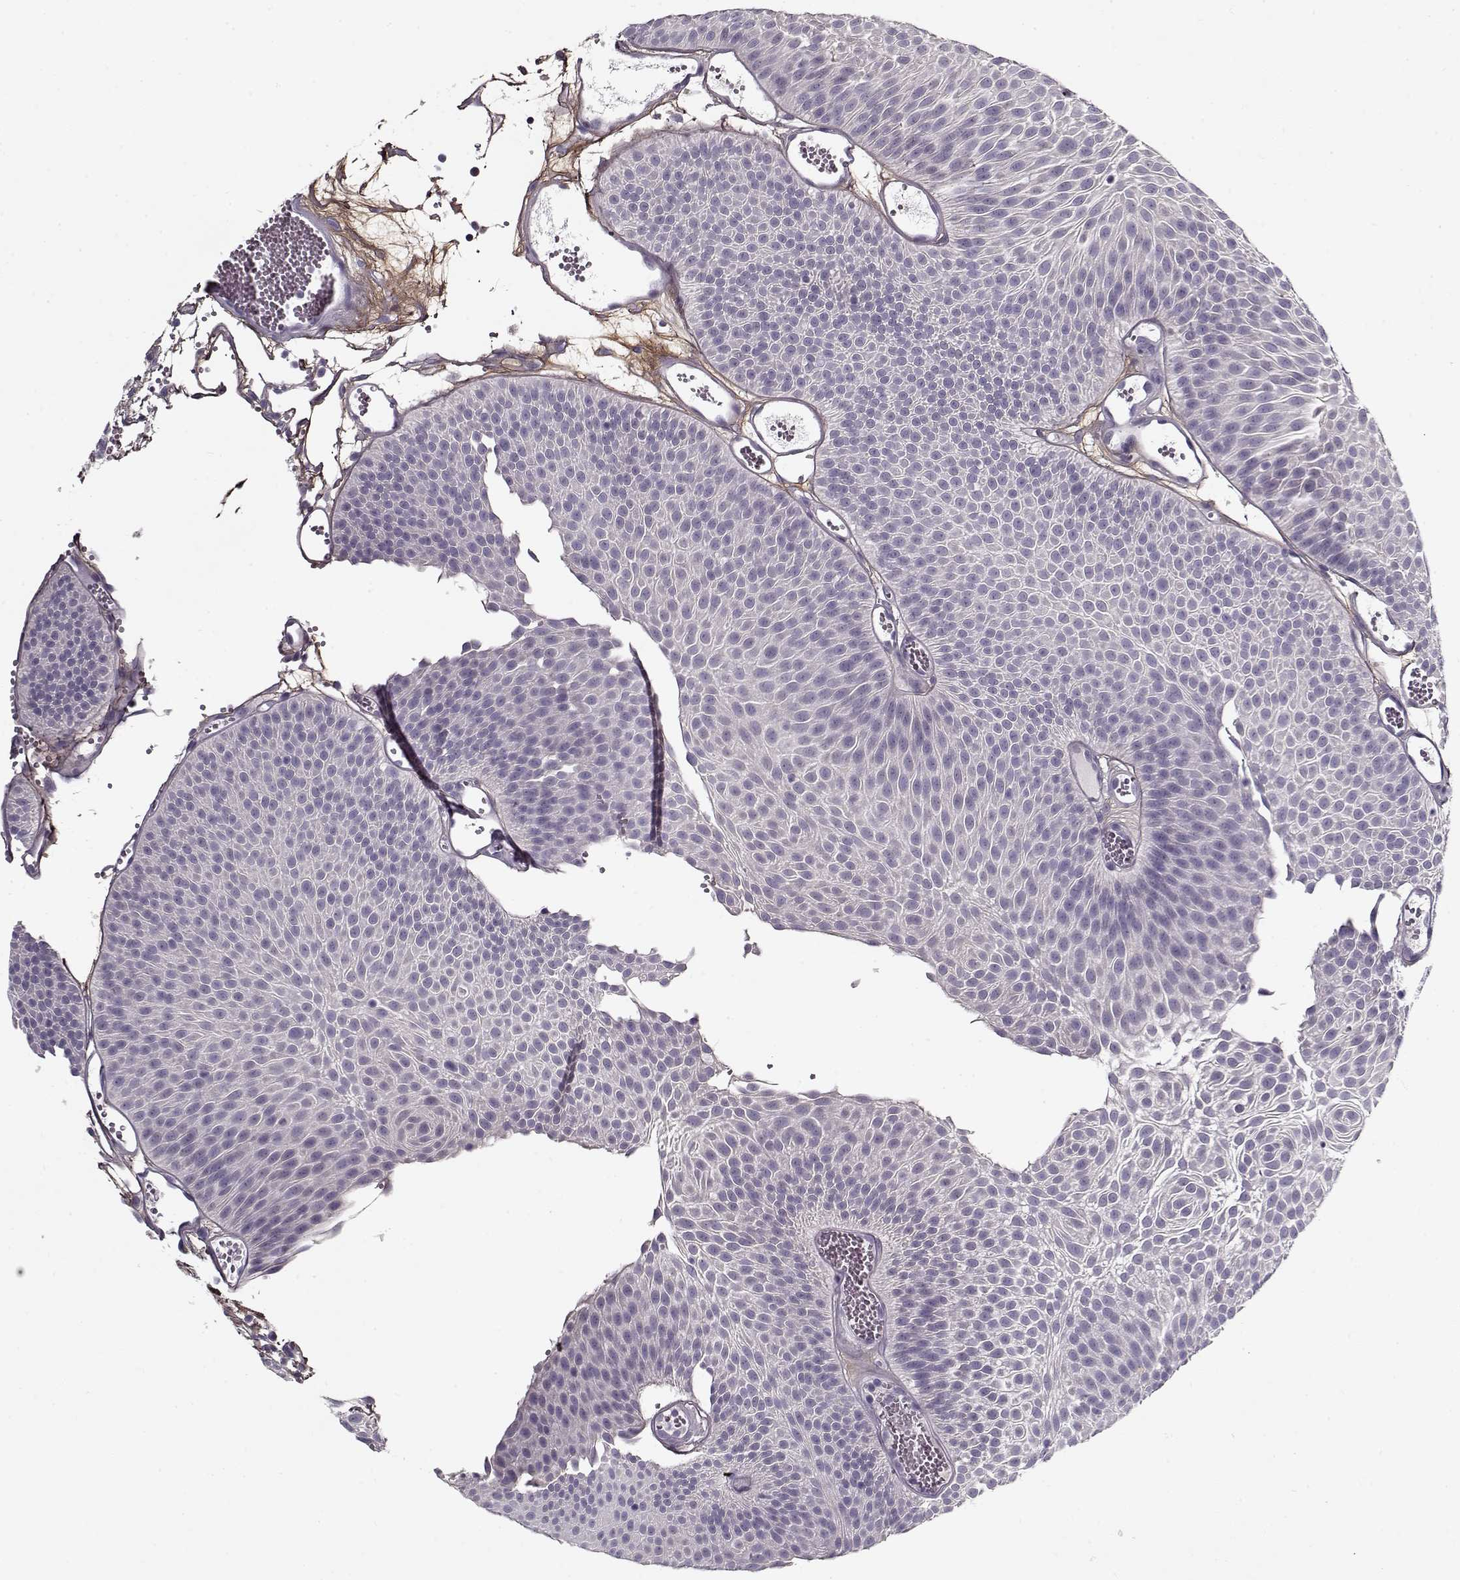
{"staining": {"intensity": "negative", "quantity": "none", "location": "none"}, "tissue": "urothelial cancer", "cell_type": "Tumor cells", "image_type": "cancer", "snomed": [{"axis": "morphology", "description": "Urothelial carcinoma, Low grade"}, {"axis": "topography", "description": "Urinary bladder"}], "caption": "Photomicrograph shows no protein positivity in tumor cells of low-grade urothelial carcinoma tissue.", "gene": "LUM", "patient": {"sex": "male", "age": 52}}